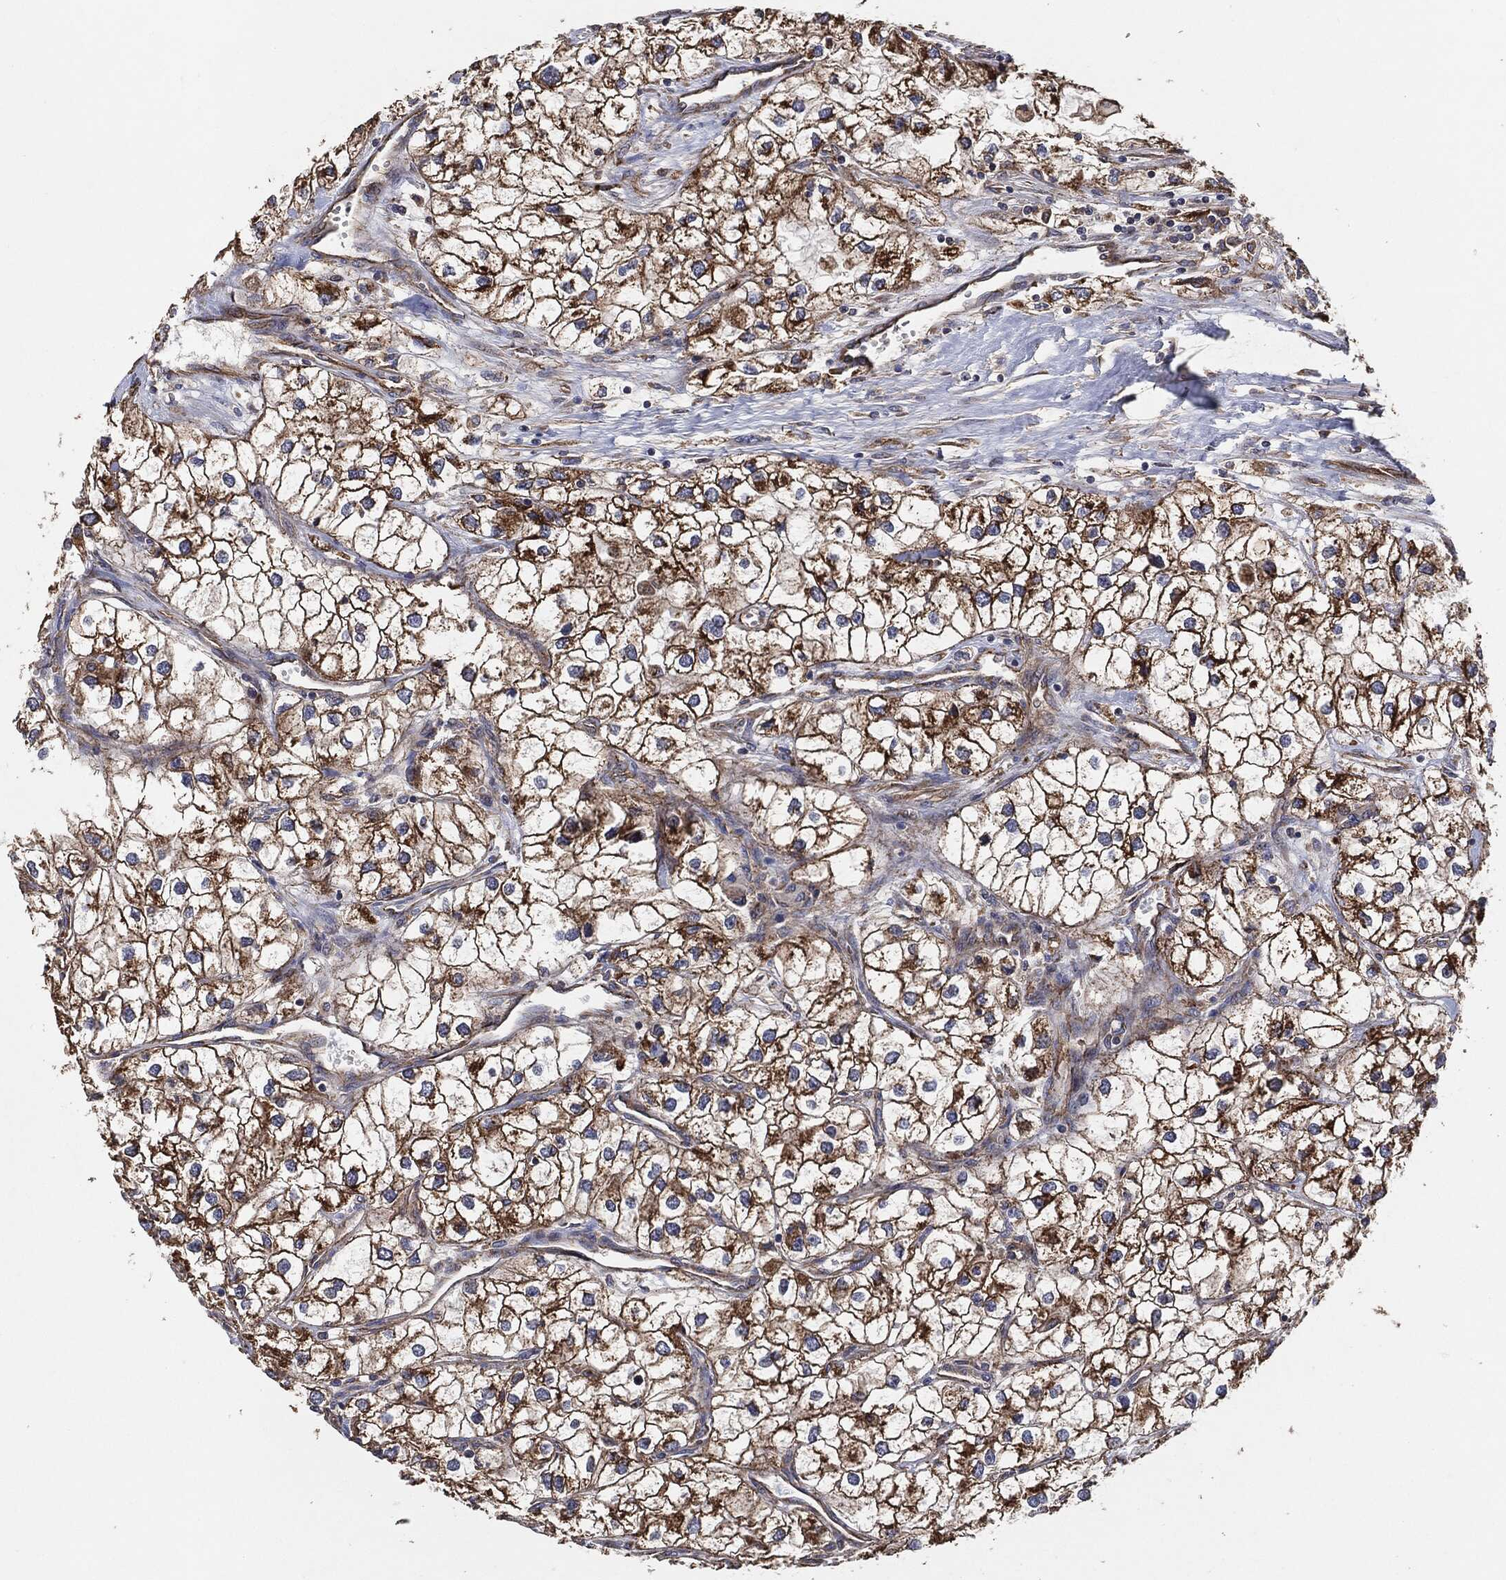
{"staining": {"intensity": "strong", "quantity": ">75%", "location": "cytoplasmic/membranous"}, "tissue": "renal cancer", "cell_type": "Tumor cells", "image_type": "cancer", "snomed": [{"axis": "morphology", "description": "Adenocarcinoma, NOS"}, {"axis": "topography", "description": "Kidney"}], "caption": "Renal cancer tissue reveals strong cytoplasmic/membranous expression in about >75% of tumor cells, visualized by immunohistochemistry.", "gene": "CTNNA1", "patient": {"sex": "male", "age": 59}}